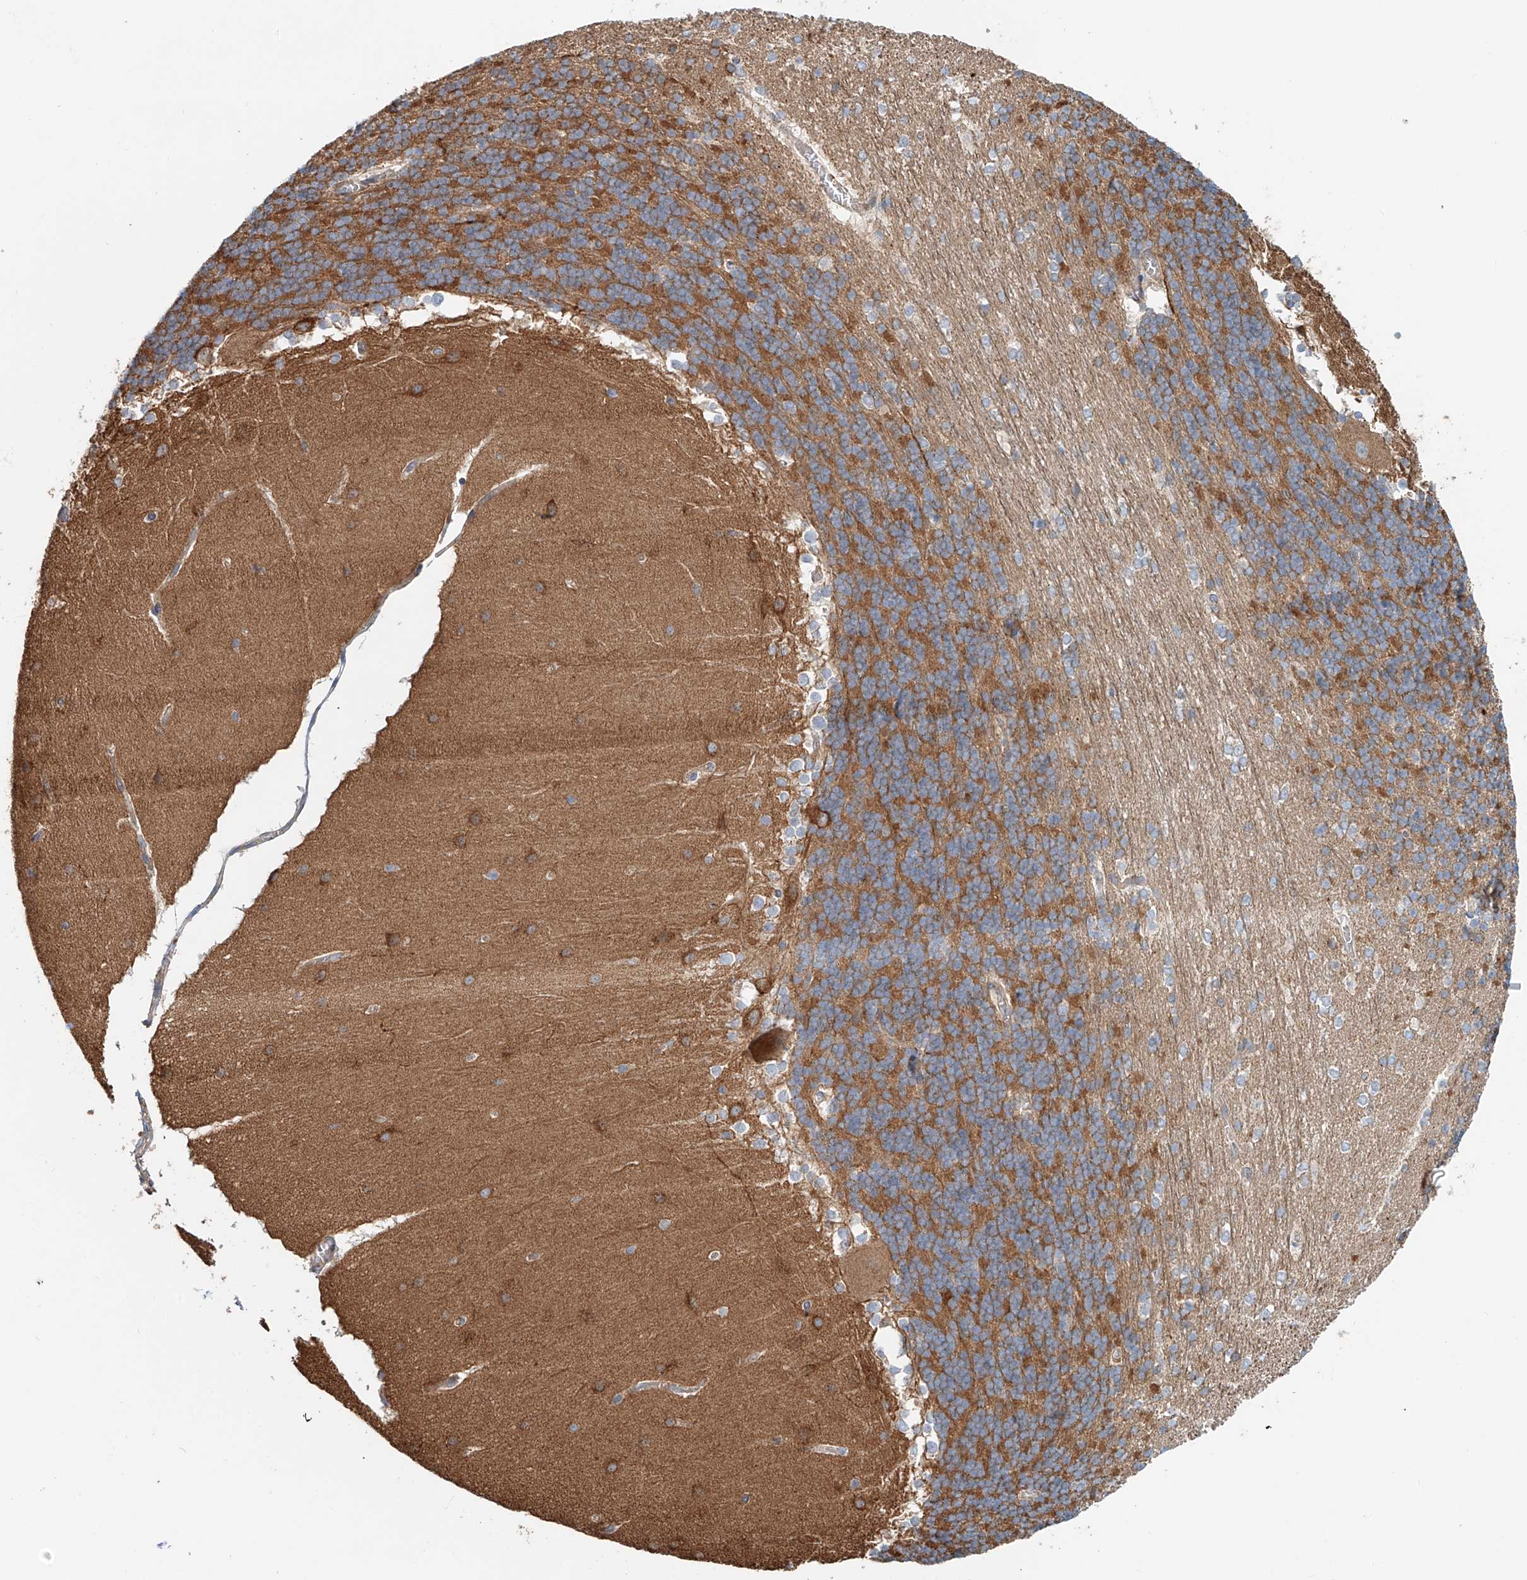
{"staining": {"intensity": "moderate", "quantity": "25%-75%", "location": "cytoplasmic/membranous"}, "tissue": "cerebellum", "cell_type": "Cells in granular layer", "image_type": "normal", "snomed": [{"axis": "morphology", "description": "Normal tissue, NOS"}, {"axis": "topography", "description": "Cerebellum"}], "caption": "Immunohistochemistry (IHC) (DAB) staining of unremarkable cerebellum exhibits moderate cytoplasmic/membranous protein staining in approximately 25%-75% of cells in granular layer. Using DAB (brown) and hematoxylin (blue) stains, captured at high magnification using brightfield microscopy.", "gene": "SNAP29", "patient": {"sex": "female", "age": 19}}